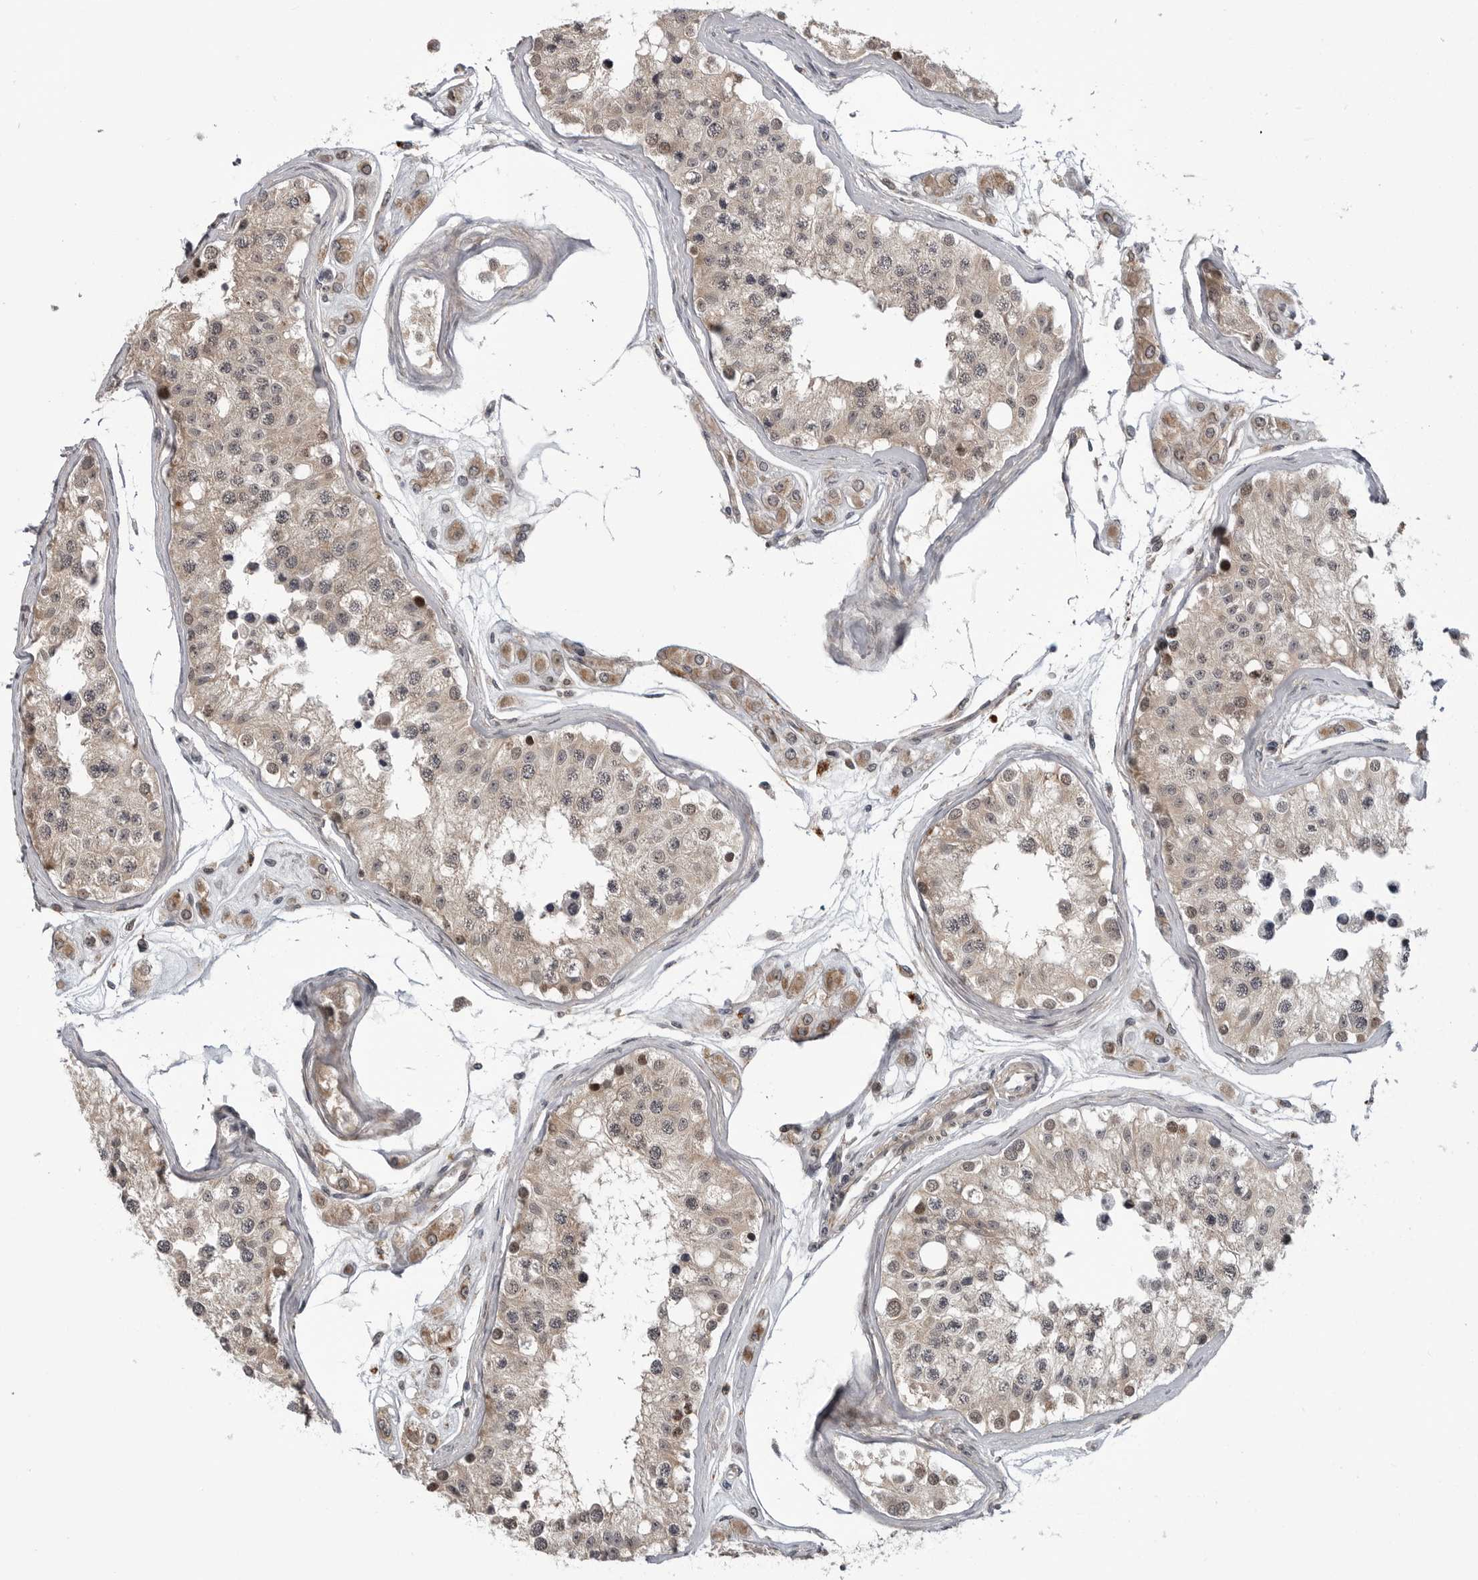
{"staining": {"intensity": "strong", "quantity": "<25%", "location": "cytoplasmic/membranous,nuclear"}, "tissue": "testis", "cell_type": "Cells in seminiferous ducts", "image_type": "normal", "snomed": [{"axis": "morphology", "description": "Normal tissue, NOS"}, {"axis": "morphology", "description": "Adenocarcinoma, metastatic, NOS"}, {"axis": "topography", "description": "Testis"}], "caption": "Immunohistochemistry (IHC) histopathology image of normal testis: testis stained using immunohistochemistry (IHC) demonstrates medium levels of strong protein expression localized specifically in the cytoplasmic/membranous,nuclear of cells in seminiferous ducts, appearing as a cytoplasmic/membranous,nuclear brown color.", "gene": "FAAP100", "patient": {"sex": "male", "age": 26}}